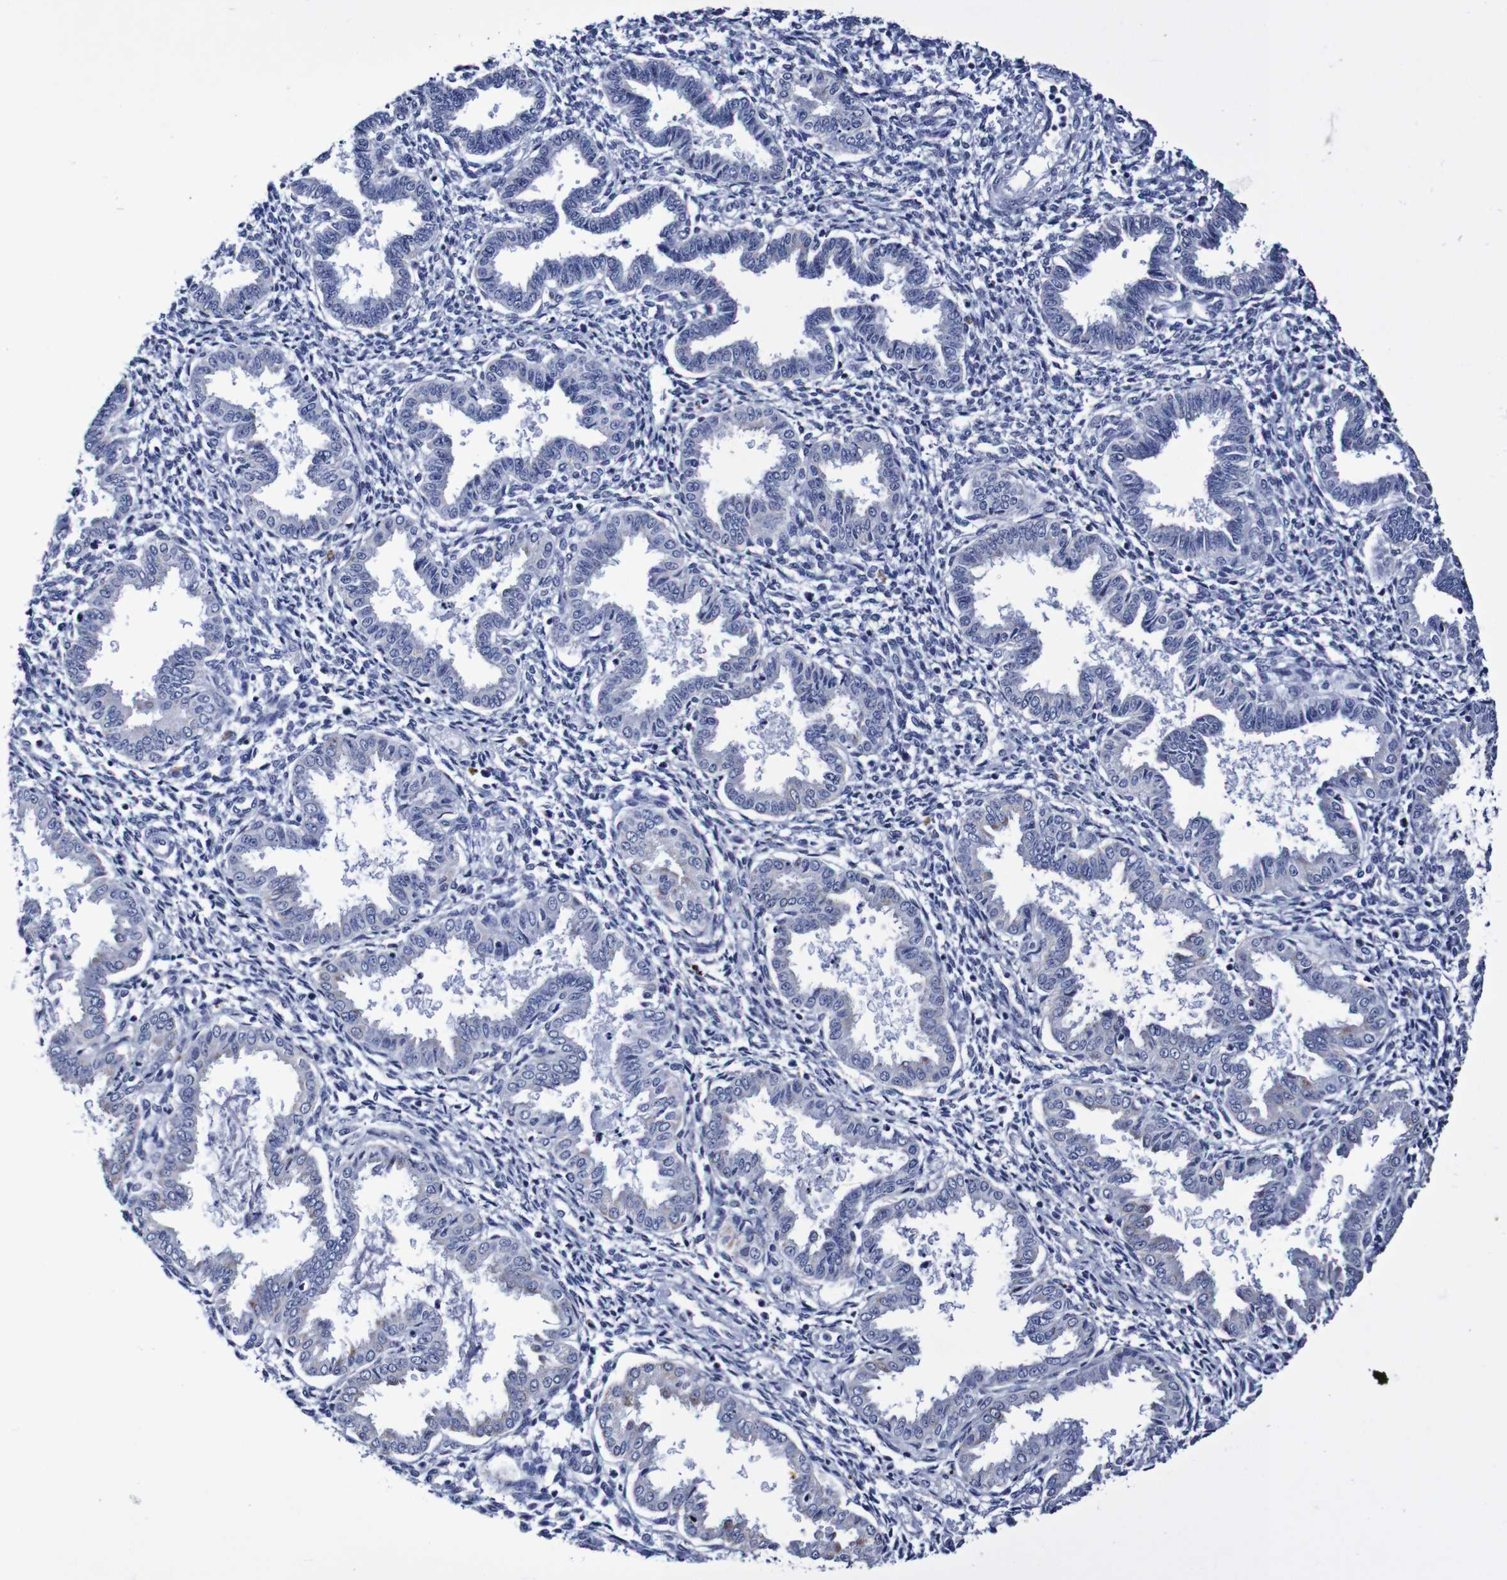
{"staining": {"intensity": "negative", "quantity": "none", "location": "none"}, "tissue": "endometrium", "cell_type": "Cells in endometrial stroma", "image_type": "normal", "snomed": [{"axis": "morphology", "description": "Normal tissue, NOS"}, {"axis": "topography", "description": "Endometrium"}], "caption": "The IHC micrograph has no significant expression in cells in endometrial stroma of endometrium. Nuclei are stained in blue.", "gene": "ACVR1C", "patient": {"sex": "female", "age": 33}}